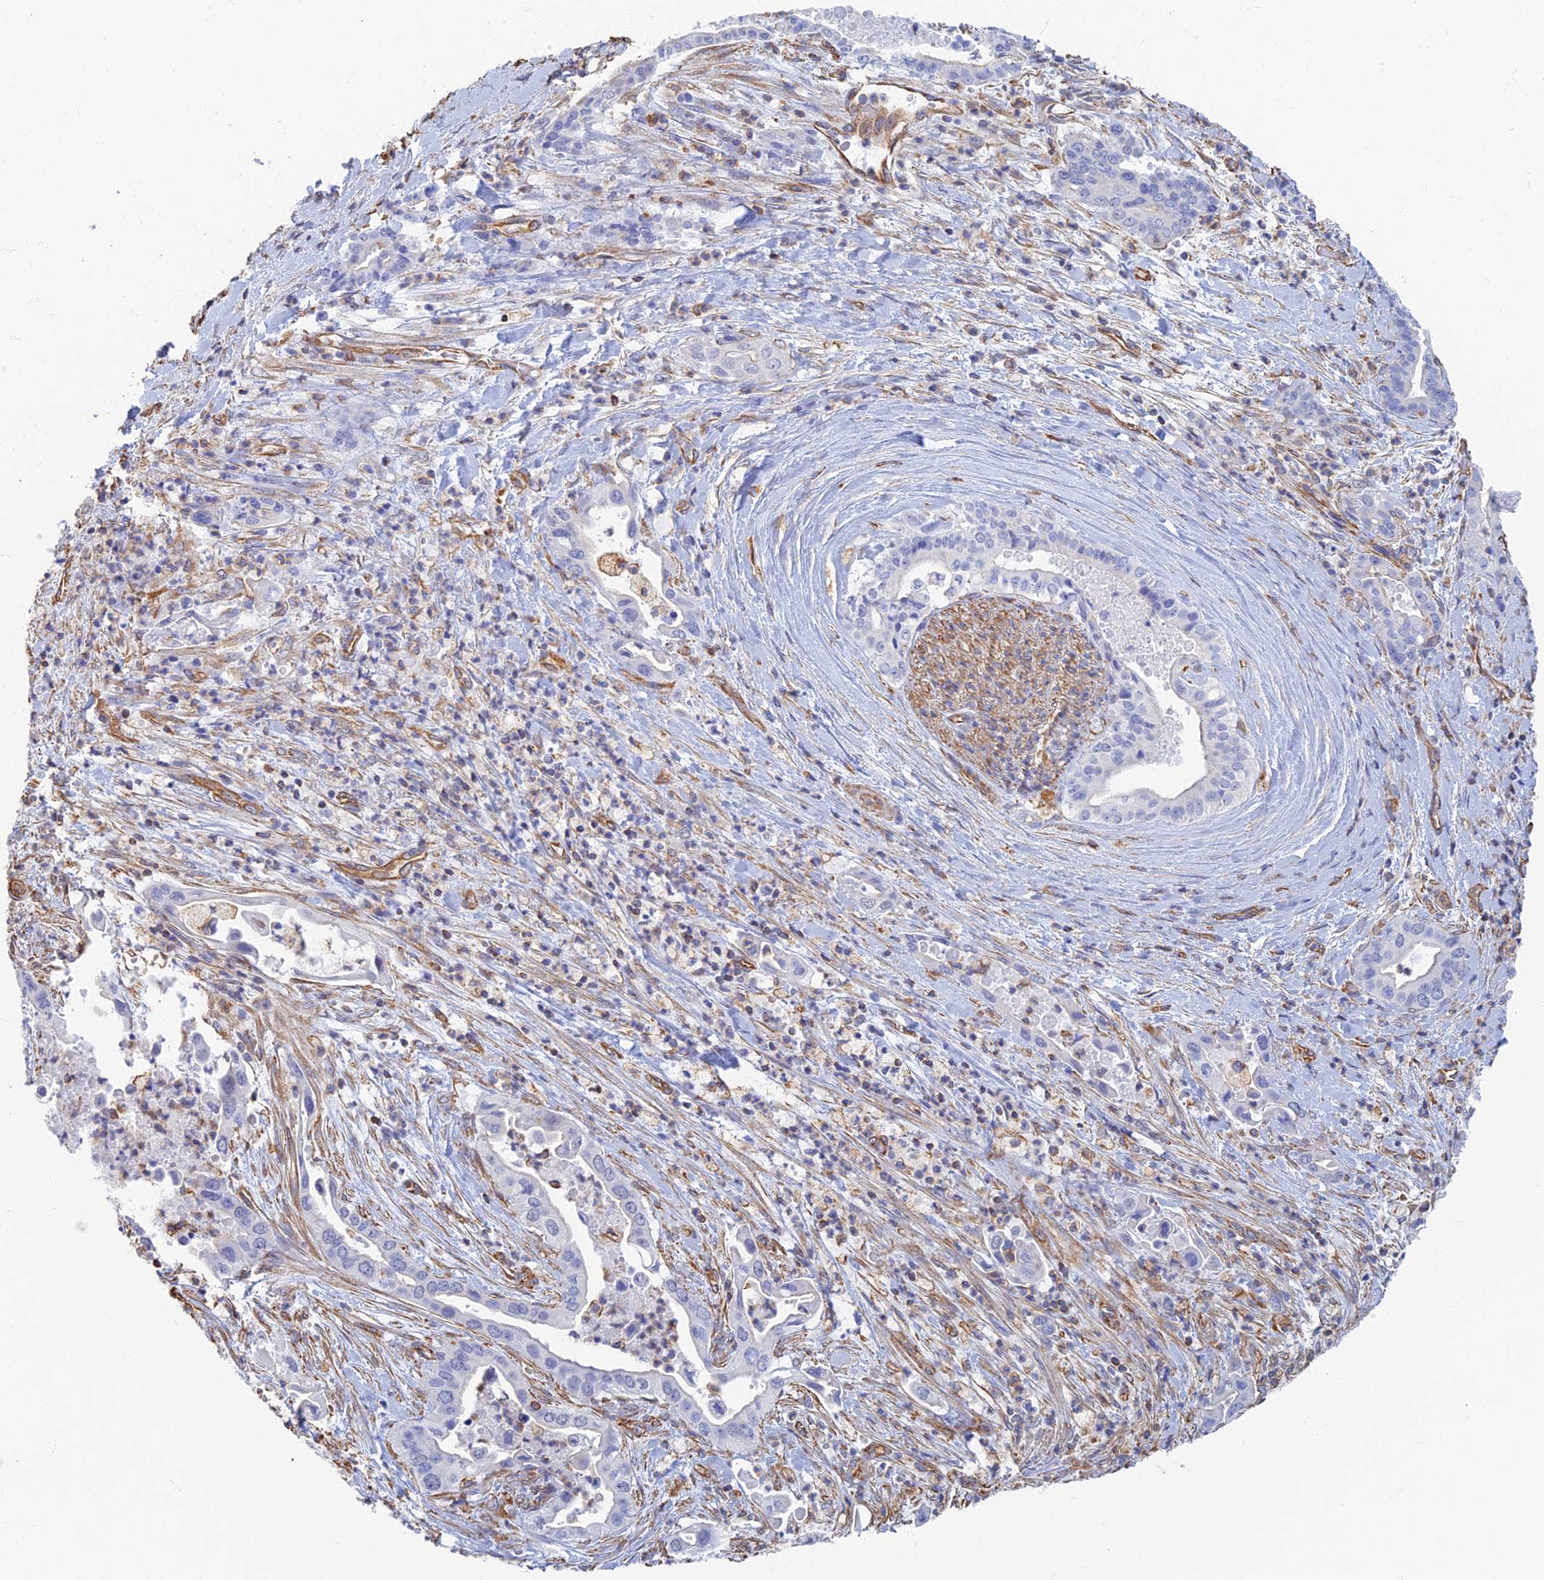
{"staining": {"intensity": "negative", "quantity": "none", "location": "none"}, "tissue": "pancreatic cancer", "cell_type": "Tumor cells", "image_type": "cancer", "snomed": [{"axis": "morphology", "description": "Adenocarcinoma, NOS"}, {"axis": "topography", "description": "Pancreas"}], "caption": "Immunohistochemical staining of human pancreatic cancer exhibits no significant staining in tumor cells.", "gene": "RMC1", "patient": {"sex": "female", "age": 77}}